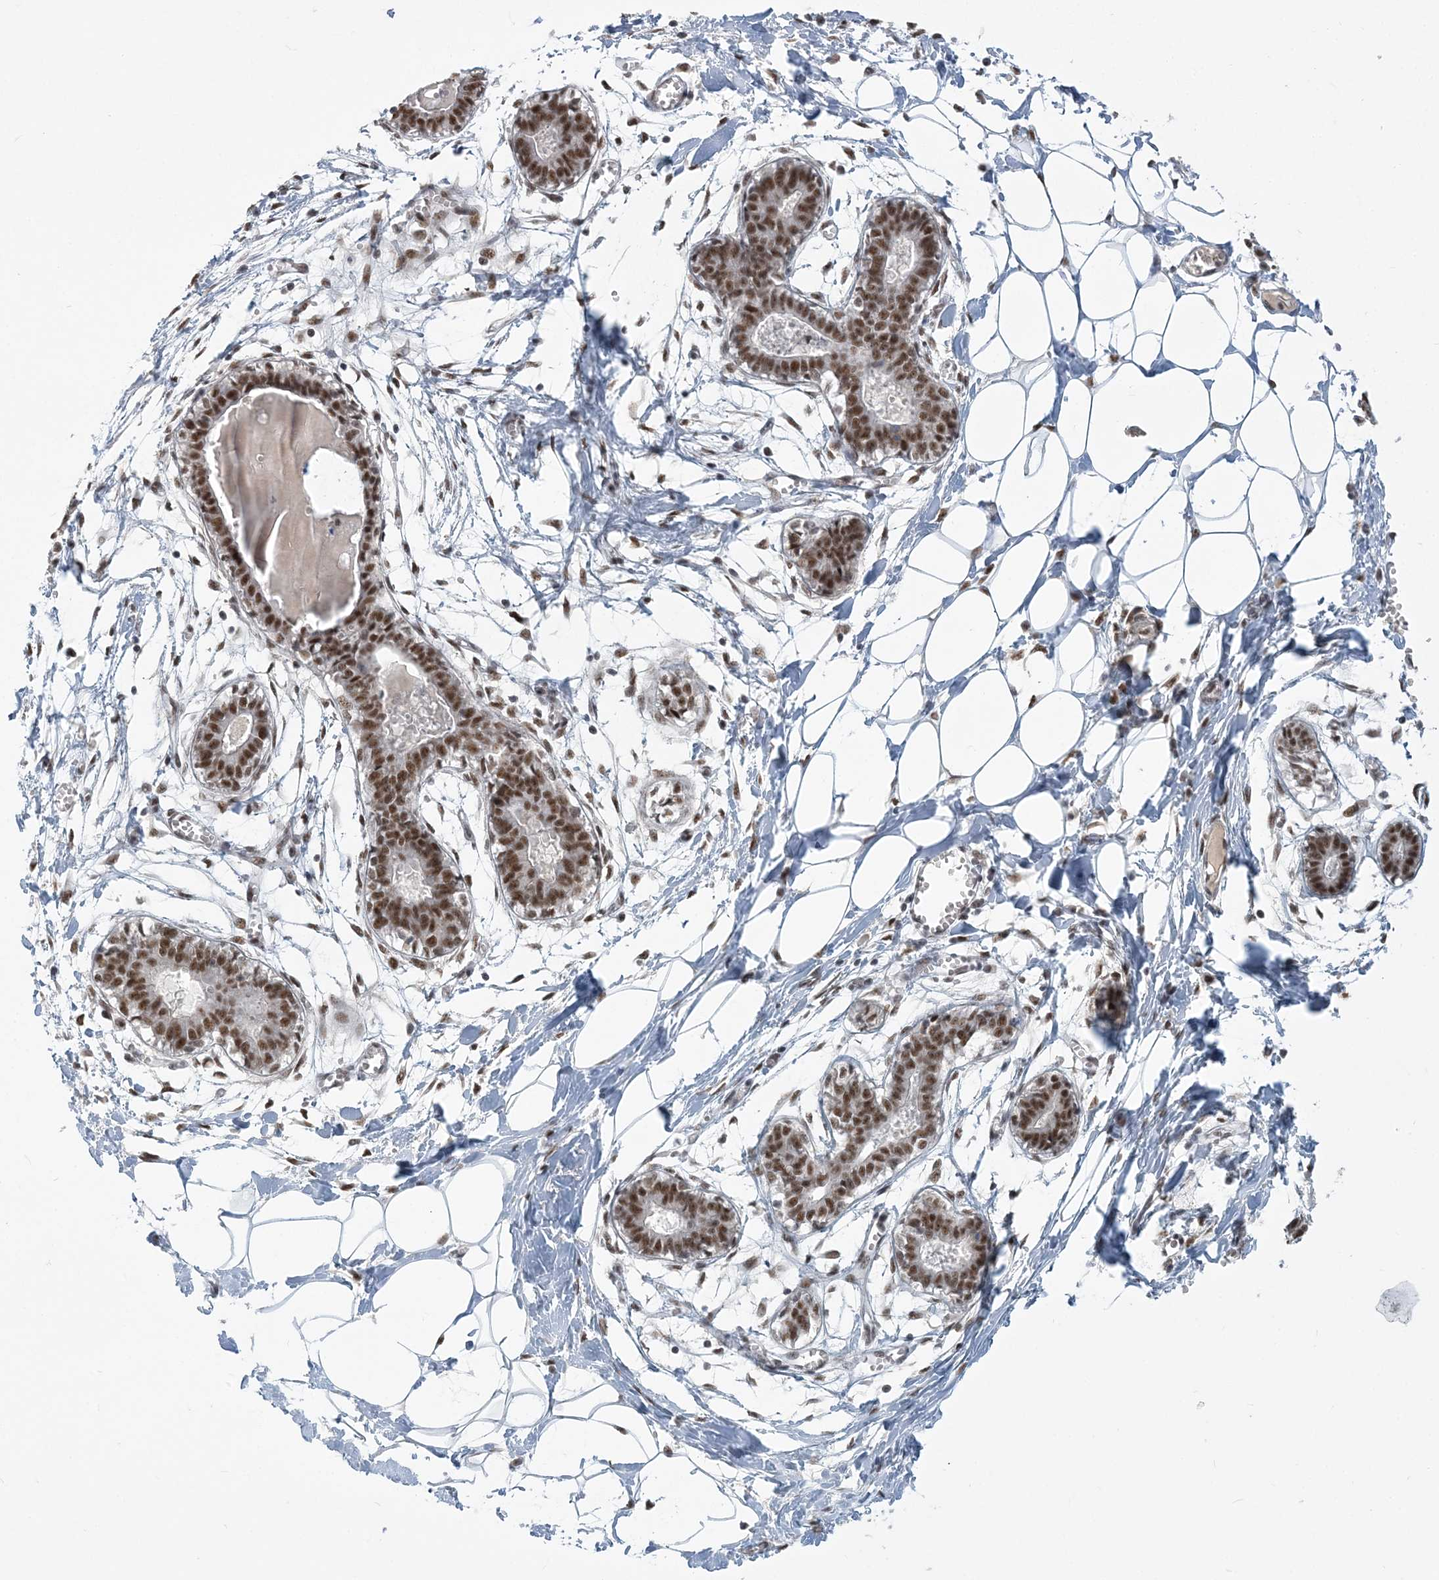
{"staining": {"intensity": "moderate", "quantity": ">75%", "location": "nuclear"}, "tissue": "breast", "cell_type": "Adipocytes", "image_type": "normal", "snomed": [{"axis": "morphology", "description": "Normal tissue, NOS"}, {"axis": "topography", "description": "Breast"}], "caption": "Breast stained for a protein demonstrates moderate nuclear positivity in adipocytes. Immunohistochemistry stains the protein in brown and the nuclei are stained blue.", "gene": "PLRG1", "patient": {"sex": "female", "age": 27}}